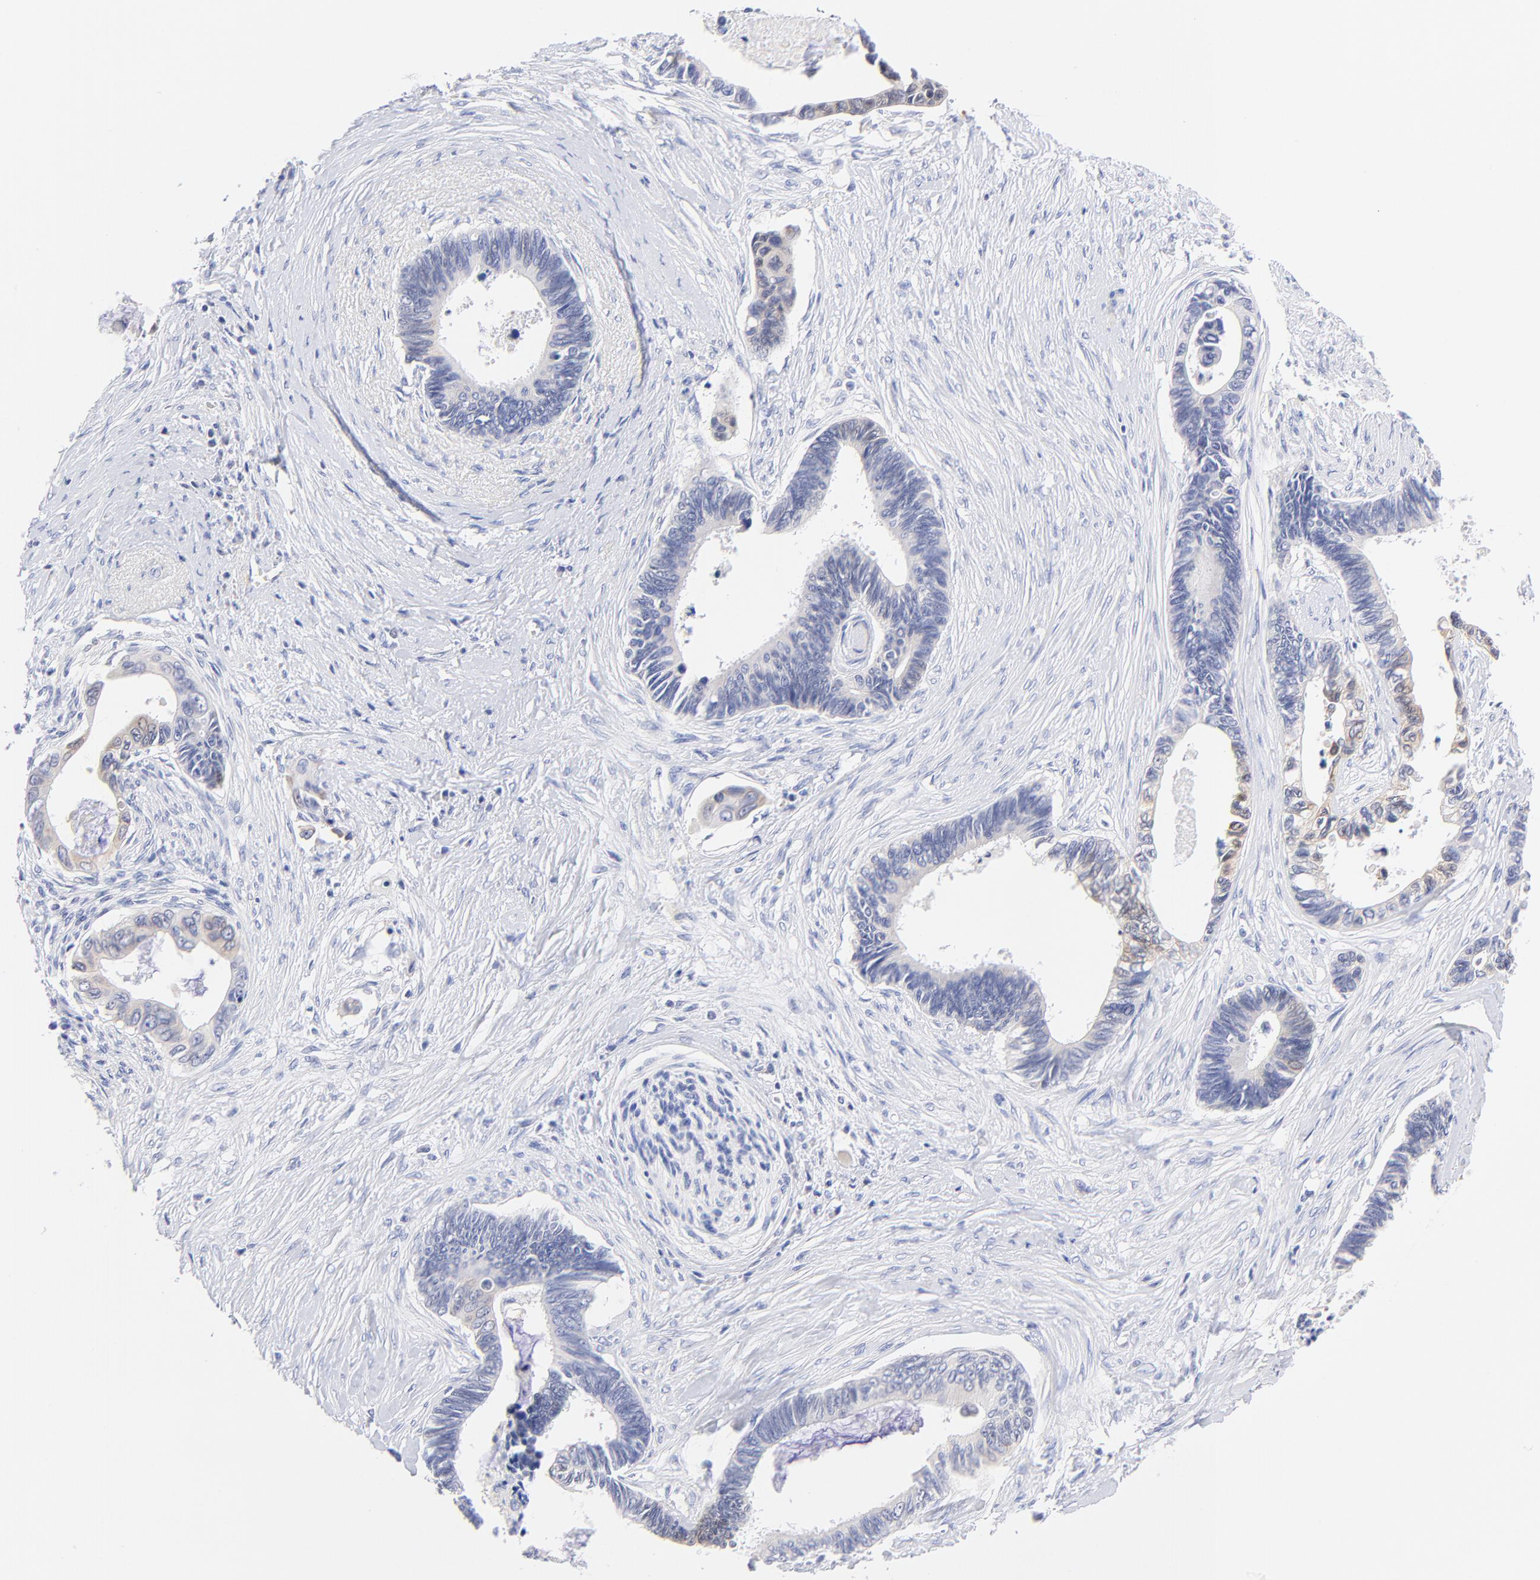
{"staining": {"intensity": "weak", "quantity": "25%-75%", "location": "cytoplasmic/membranous"}, "tissue": "pancreatic cancer", "cell_type": "Tumor cells", "image_type": "cancer", "snomed": [{"axis": "morphology", "description": "Adenocarcinoma, NOS"}, {"axis": "topography", "description": "Pancreas"}], "caption": "A micrograph of human pancreatic cancer stained for a protein reveals weak cytoplasmic/membranous brown staining in tumor cells.", "gene": "EBP", "patient": {"sex": "female", "age": 70}}